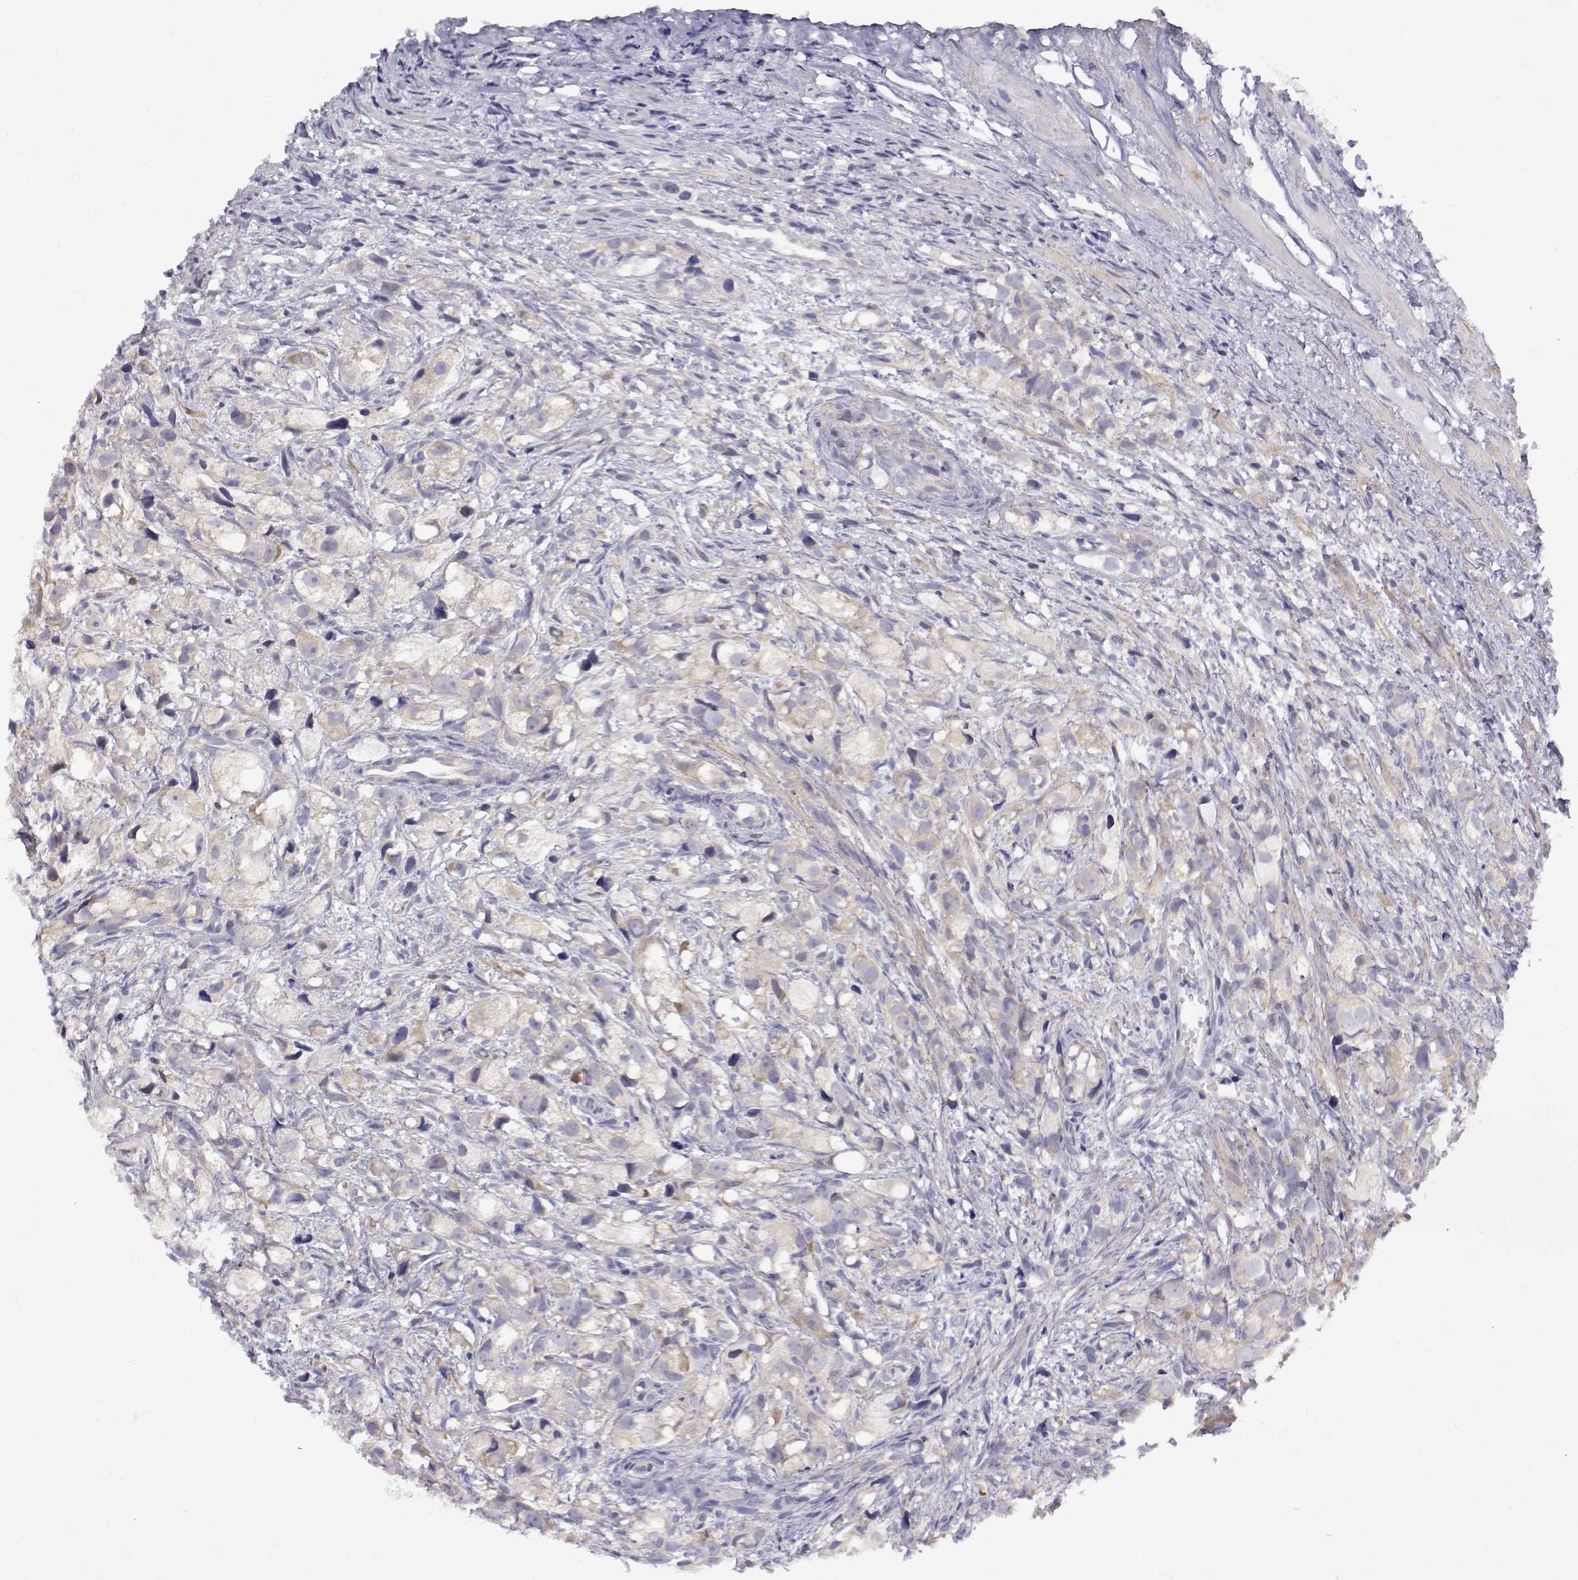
{"staining": {"intensity": "negative", "quantity": "none", "location": "none"}, "tissue": "prostate cancer", "cell_type": "Tumor cells", "image_type": "cancer", "snomed": [{"axis": "morphology", "description": "Adenocarcinoma, High grade"}, {"axis": "topography", "description": "Prostate"}], "caption": "Immunohistochemistry histopathology image of neoplastic tissue: human prostate adenocarcinoma (high-grade) stained with DAB shows no significant protein expression in tumor cells.", "gene": "PADI1", "patient": {"sex": "male", "age": 75}}